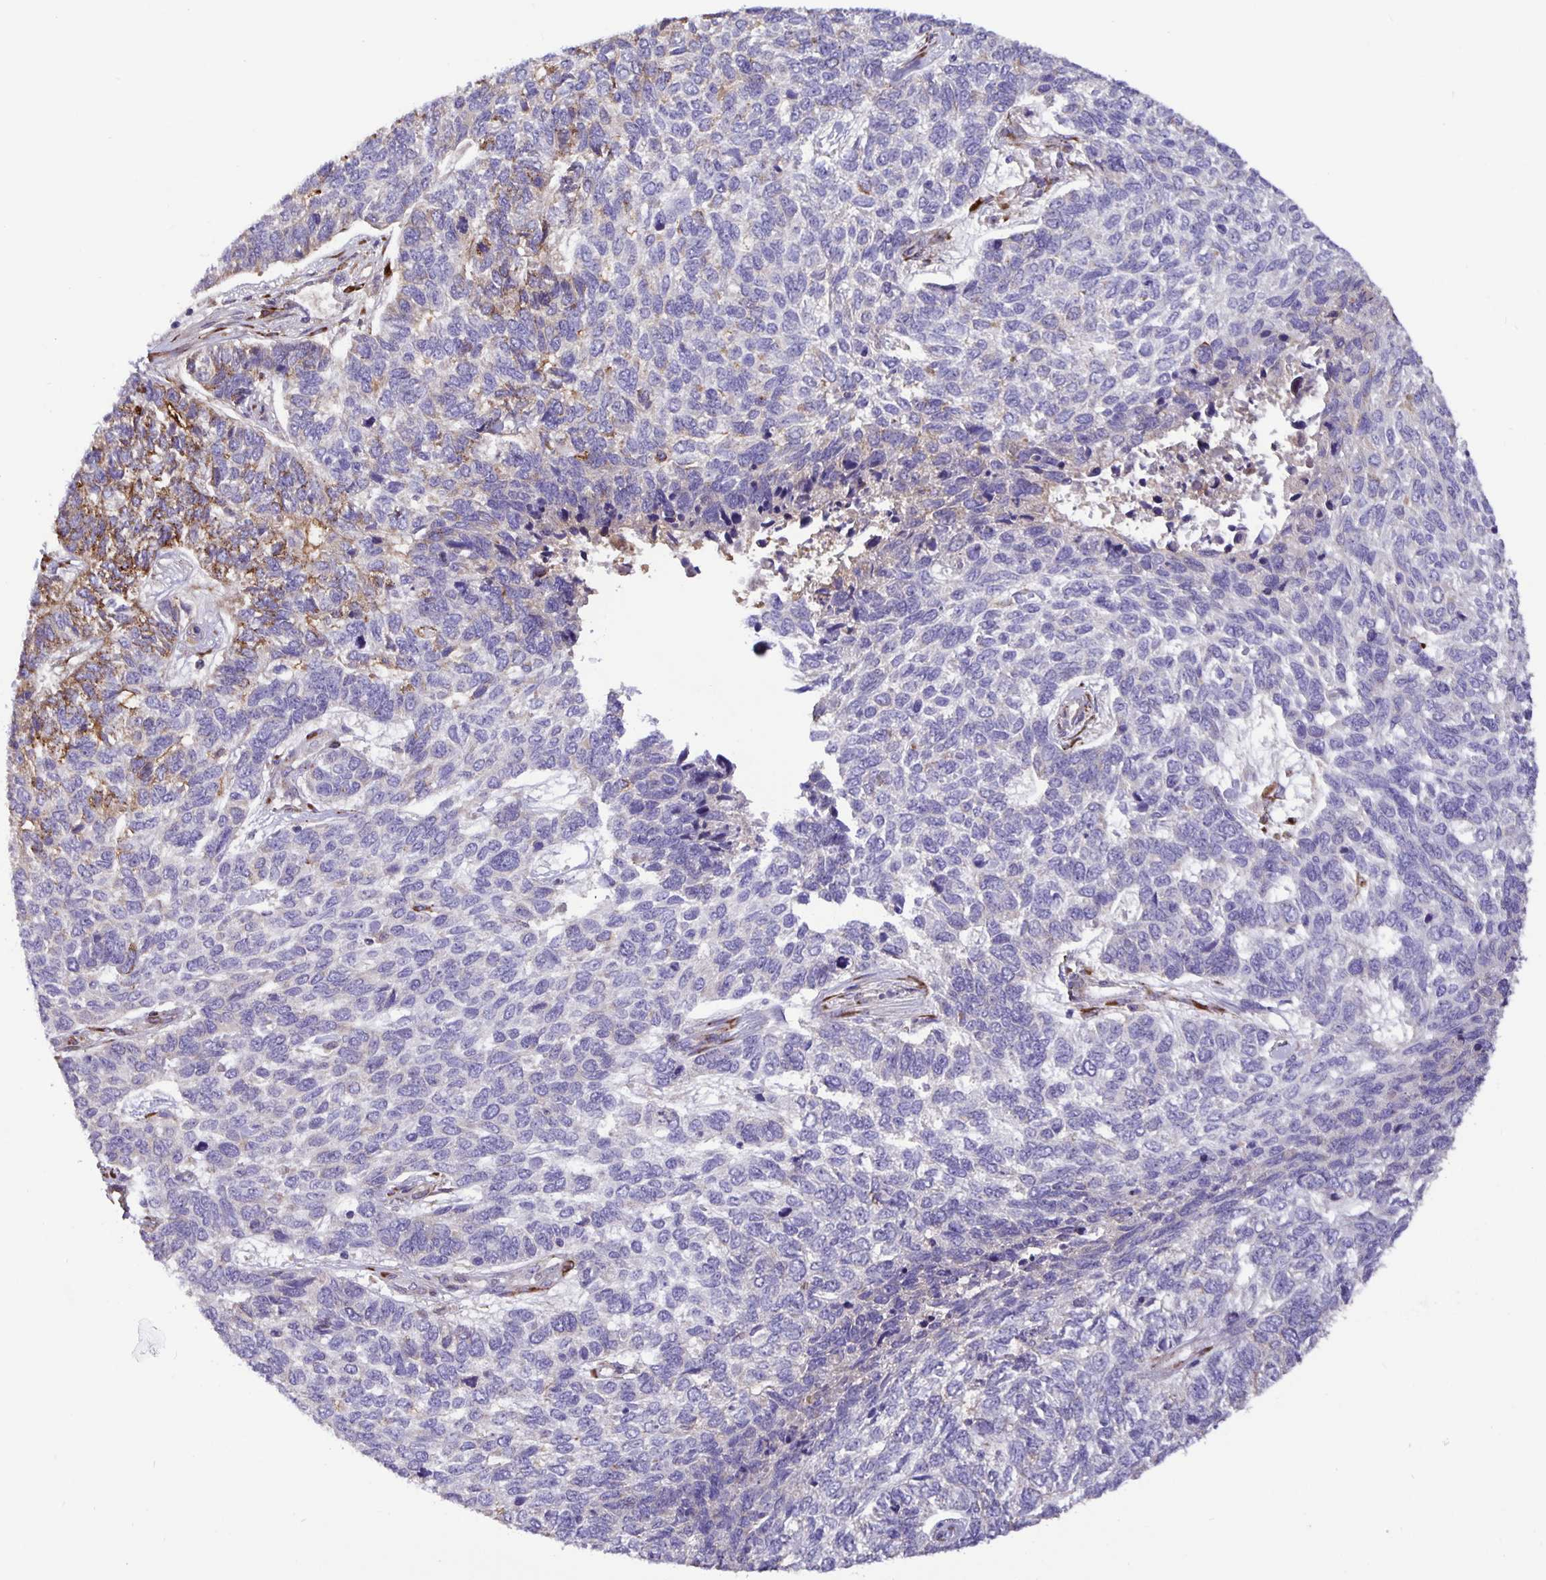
{"staining": {"intensity": "moderate", "quantity": "<25%", "location": "cytoplasmic/membranous"}, "tissue": "skin cancer", "cell_type": "Tumor cells", "image_type": "cancer", "snomed": [{"axis": "morphology", "description": "Basal cell carcinoma"}, {"axis": "topography", "description": "Skin"}], "caption": "Skin cancer (basal cell carcinoma) tissue demonstrates moderate cytoplasmic/membranous staining in about <25% of tumor cells", "gene": "EML6", "patient": {"sex": "female", "age": 65}}